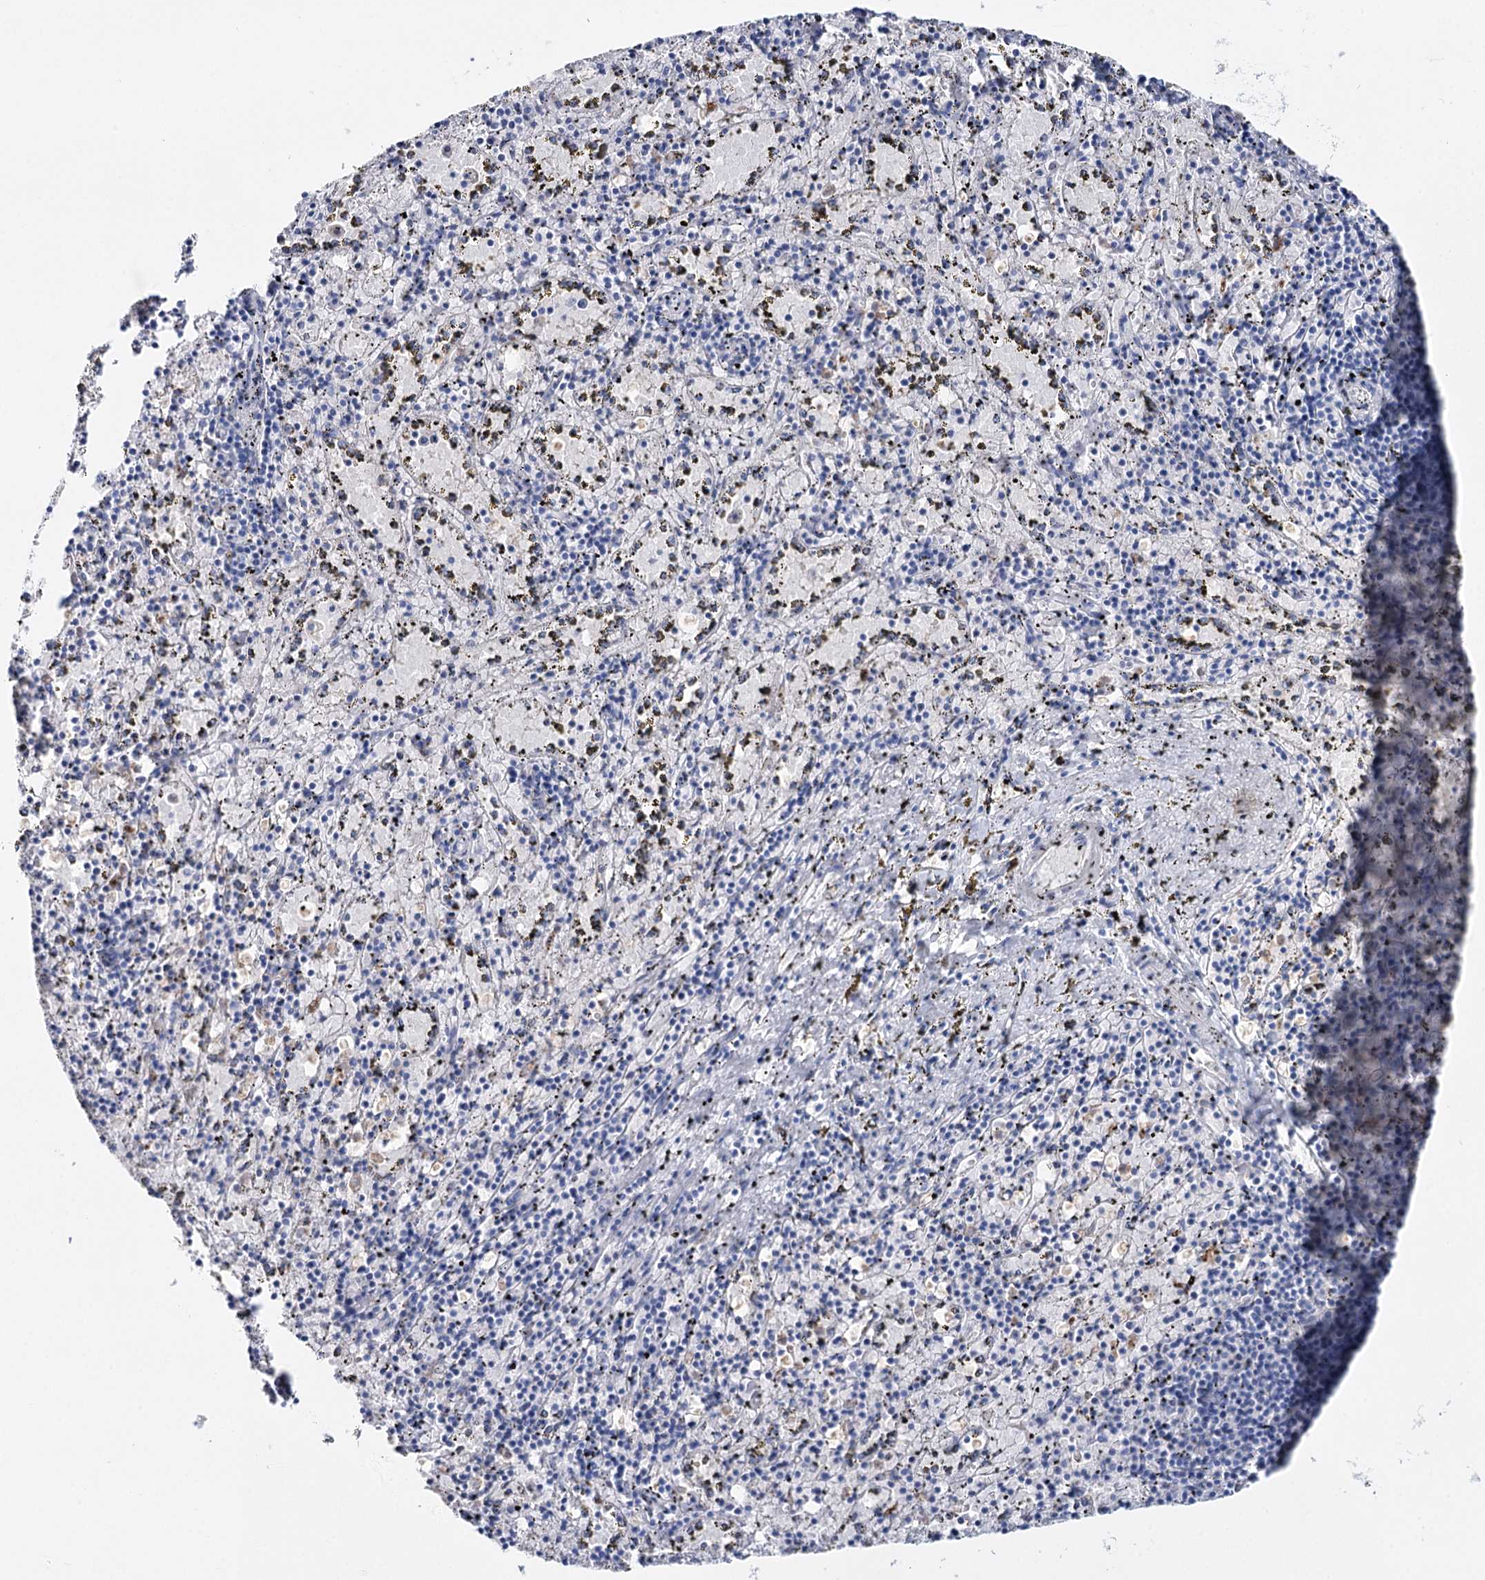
{"staining": {"intensity": "moderate", "quantity": "<25%", "location": "cytoplasmic/membranous"}, "tissue": "spleen", "cell_type": "Cells in red pulp", "image_type": "normal", "snomed": [{"axis": "morphology", "description": "Normal tissue, NOS"}, {"axis": "topography", "description": "Spleen"}], "caption": "A low amount of moderate cytoplasmic/membranous positivity is identified in approximately <25% of cells in red pulp in benign spleen.", "gene": "CEACAM8", "patient": {"sex": "male", "age": 11}}